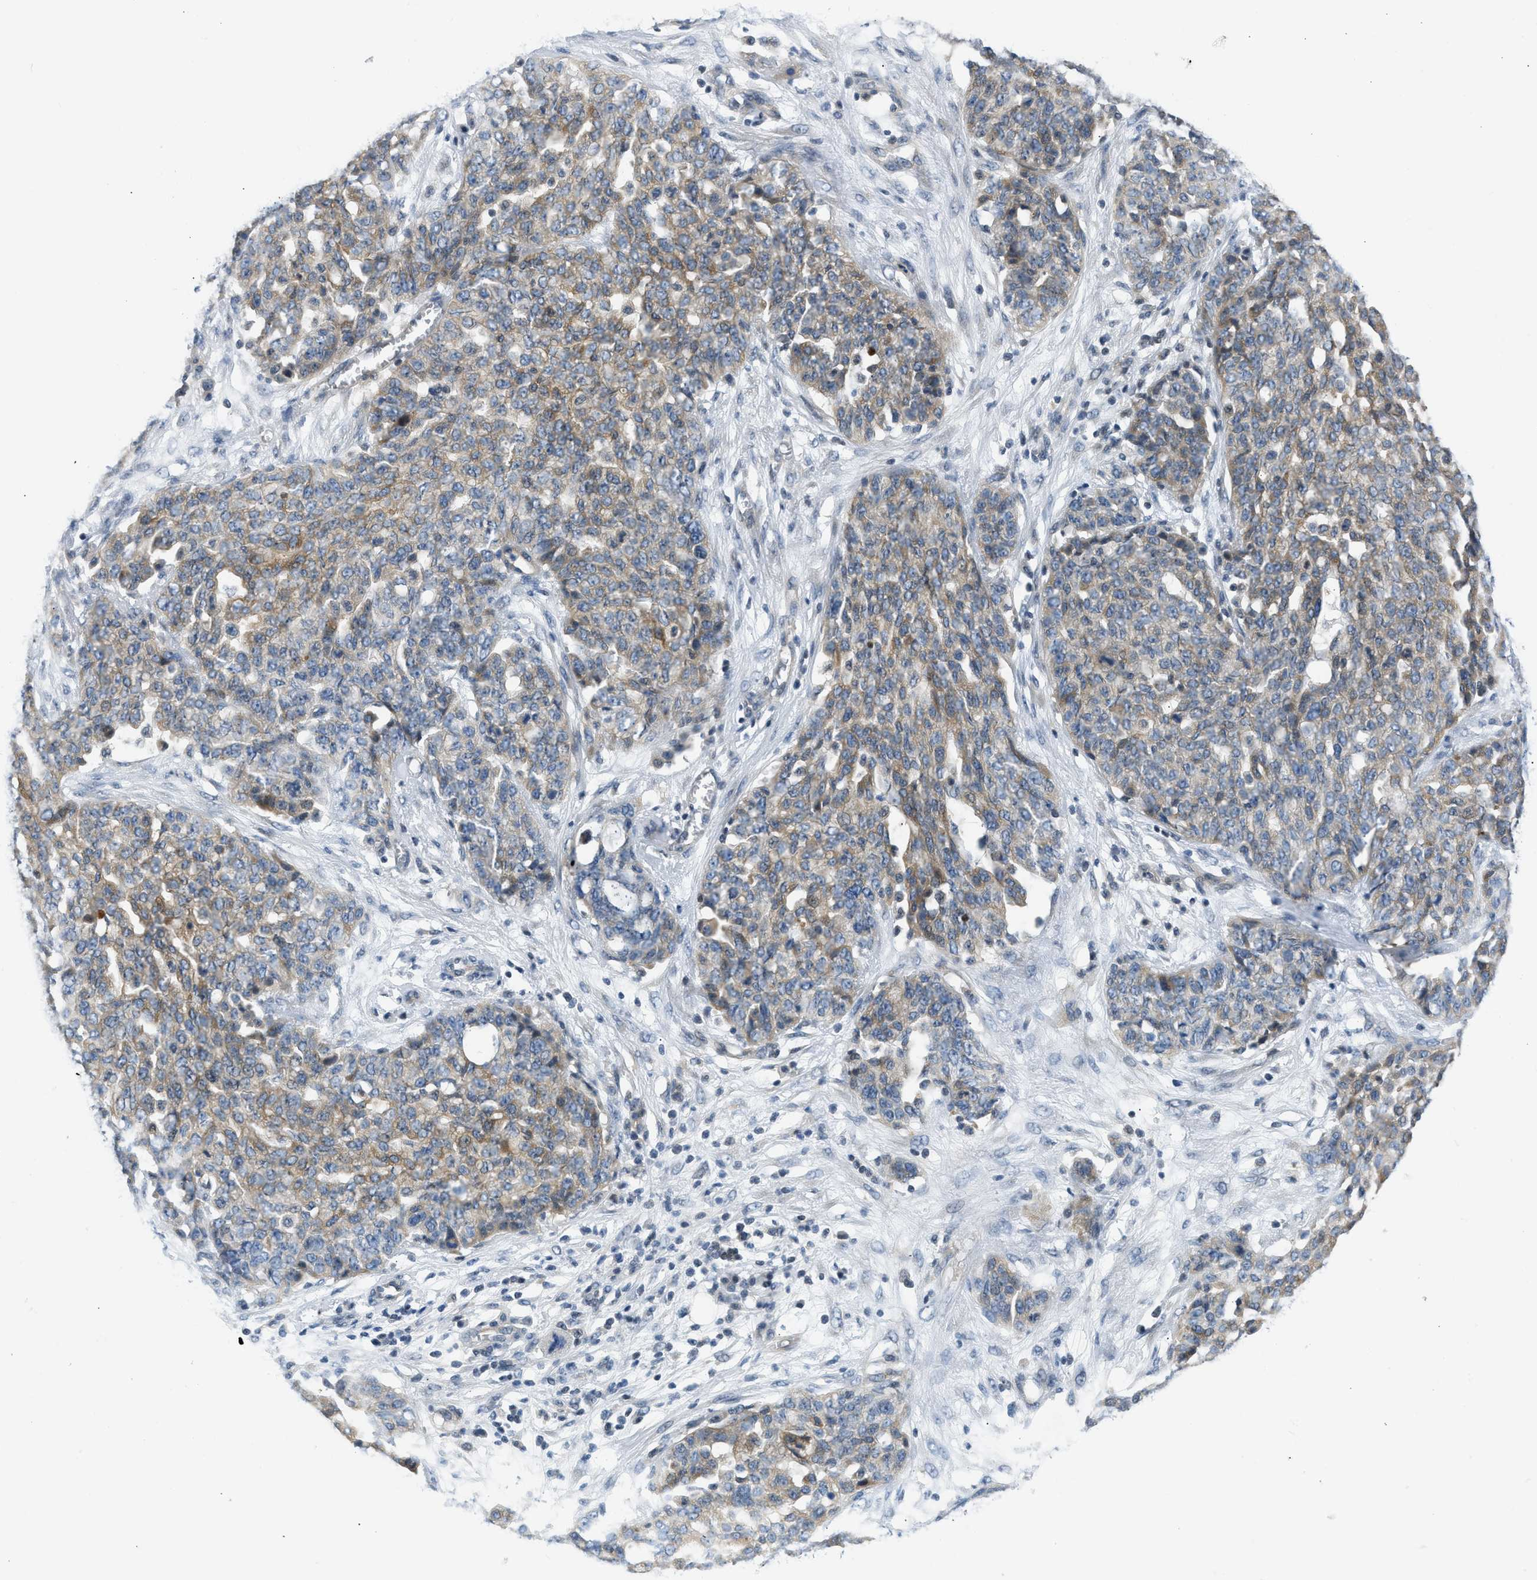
{"staining": {"intensity": "moderate", "quantity": "25%-75%", "location": "cytoplasmic/membranous"}, "tissue": "ovarian cancer", "cell_type": "Tumor cells", "image_type": "cancer", "snomed": [{"axis": "morphology", "description": "Cystadenocarcinoma, serous, NOS"}, {"axis": "topography", "description": "Soft tissue"}, {"axis": "topography", "description": "Ovary"}], "caption": "Ovarian serous cystadenocarcinoma tissue displays moderate cytoplasmic/membranous staining in about 25%-75% of tumor cells, visualized by immunohistochemistry.", "gene": "OLIG3", "patient": {"sex": "female", "age": 57}}